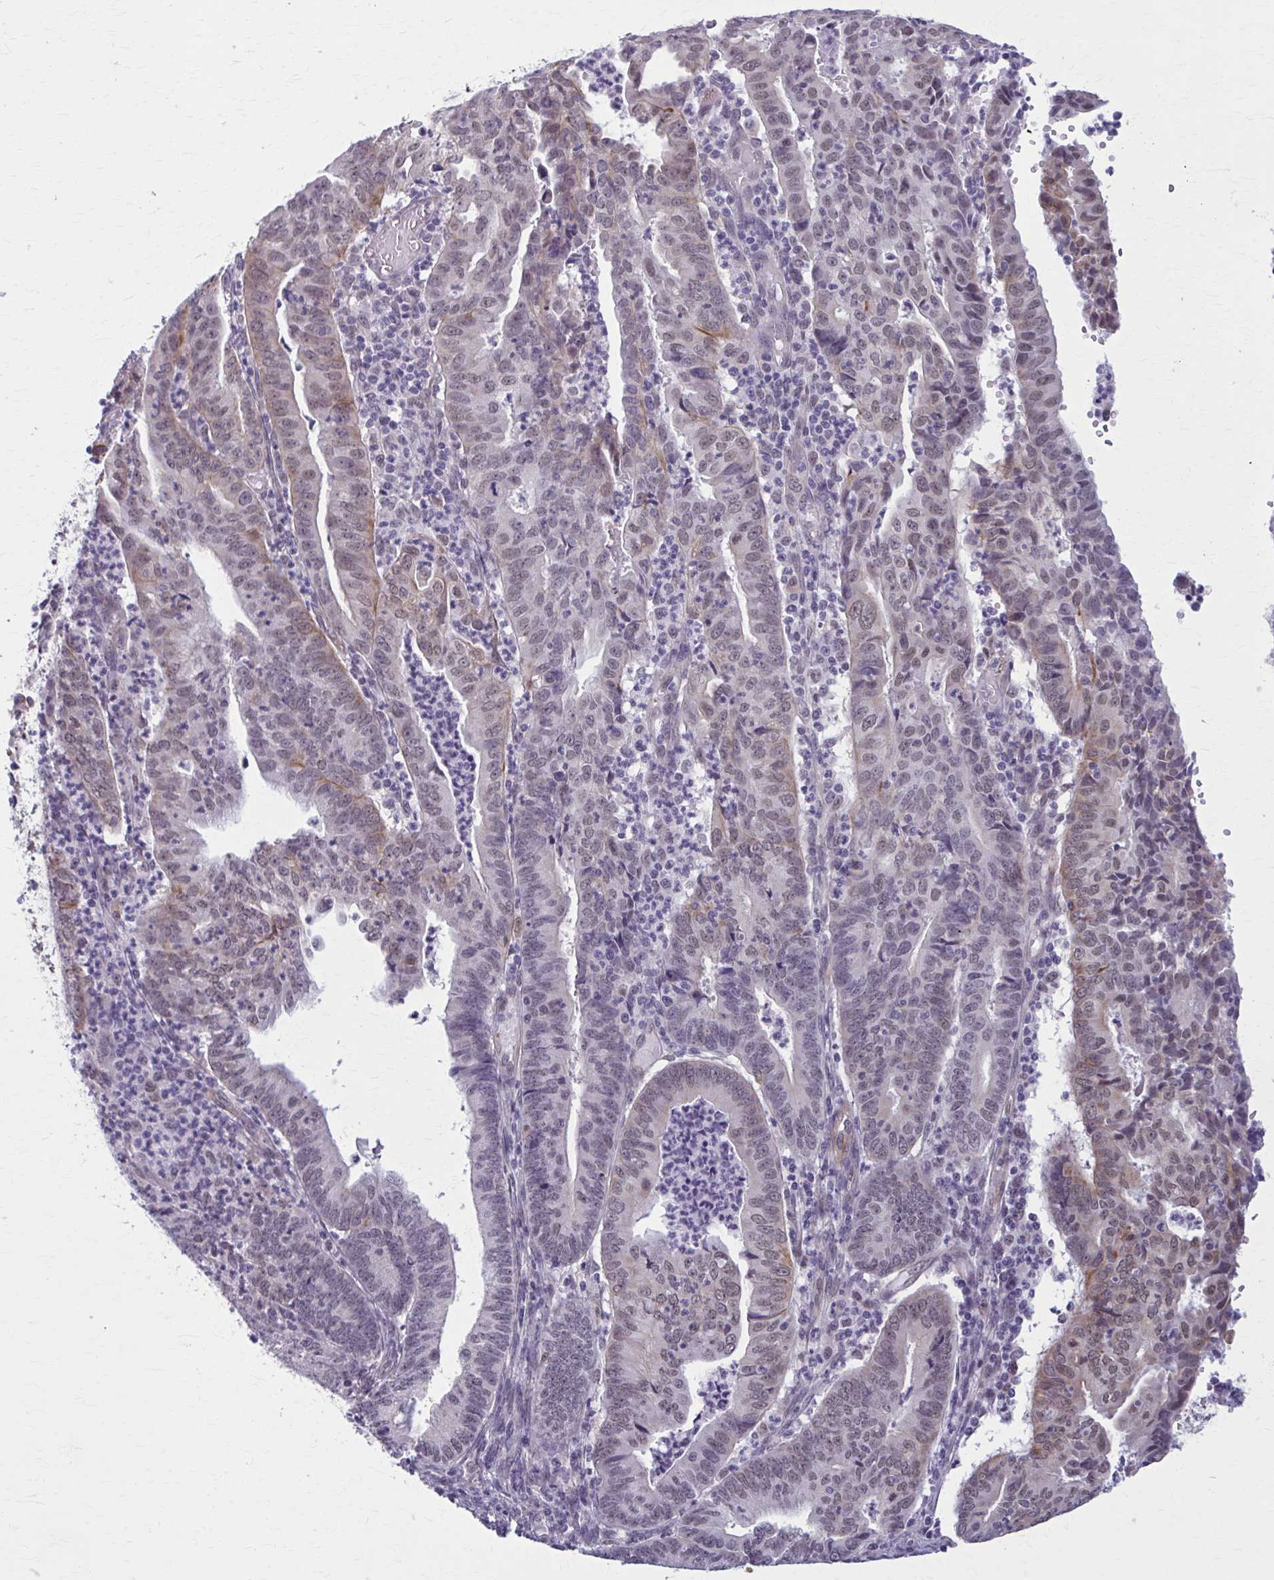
{"staining": {"intensity": "weak", "quantity": "<25%", "location": "nuclear"}, "tissue": "endometrial cancer", "cell_type": "Tumor cells", "image_type": "cancer", "snomed": [{"axis": "morphology", "description": "Adenocarcinoma, NOS"}, {"axis": "topography", "description": "Endometrium"}], "caption": "A histopathology image of endometrial adenocarcinoma stained for a protein demonstrates no brown staining in tumor cells.", "gene": "NUMBL", "patient": {"sex": "female", "age": 60}}